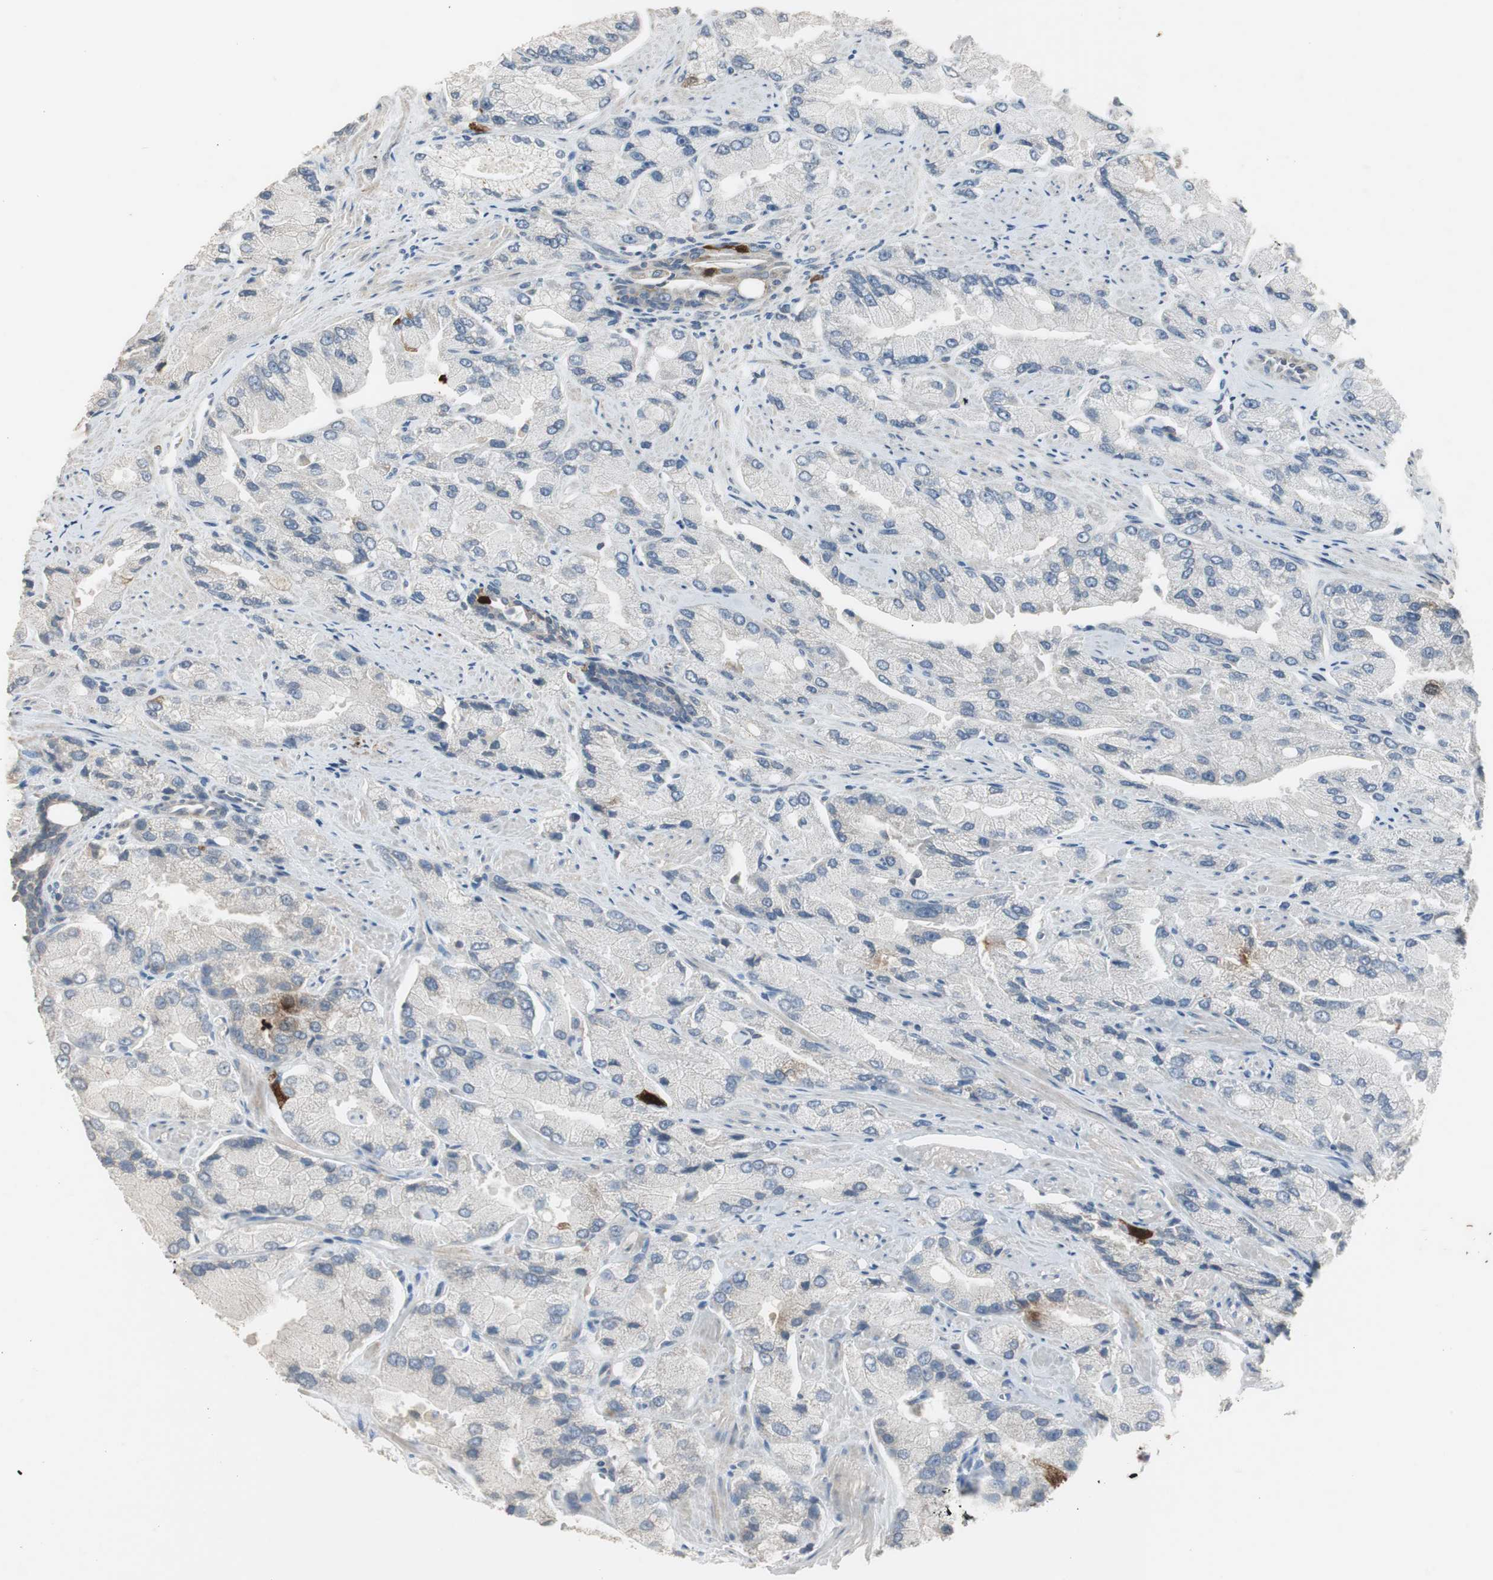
{"staining": {"intensity": "negative", "quantity": "none", "location": "none"}, "tissue": "prostate cancer", "cell_type": "Tumor cells", "image_type": "cancer", "snomed": [{"axis": "morphology", "description": "Adenocarcinoma, High grade"}, {"axis": "topography", "description": "Prostate"}], "caption": "Immunohistochemistry (IHC) image of neoplastic tissue: prostate high-grade adenocarcinoma stained with DAB (3,3'-diaminobenzidine) shows no significant protein expression in tumor cells.", "gene": "TK1", "patient": {"sex": "male", "age": 58}}